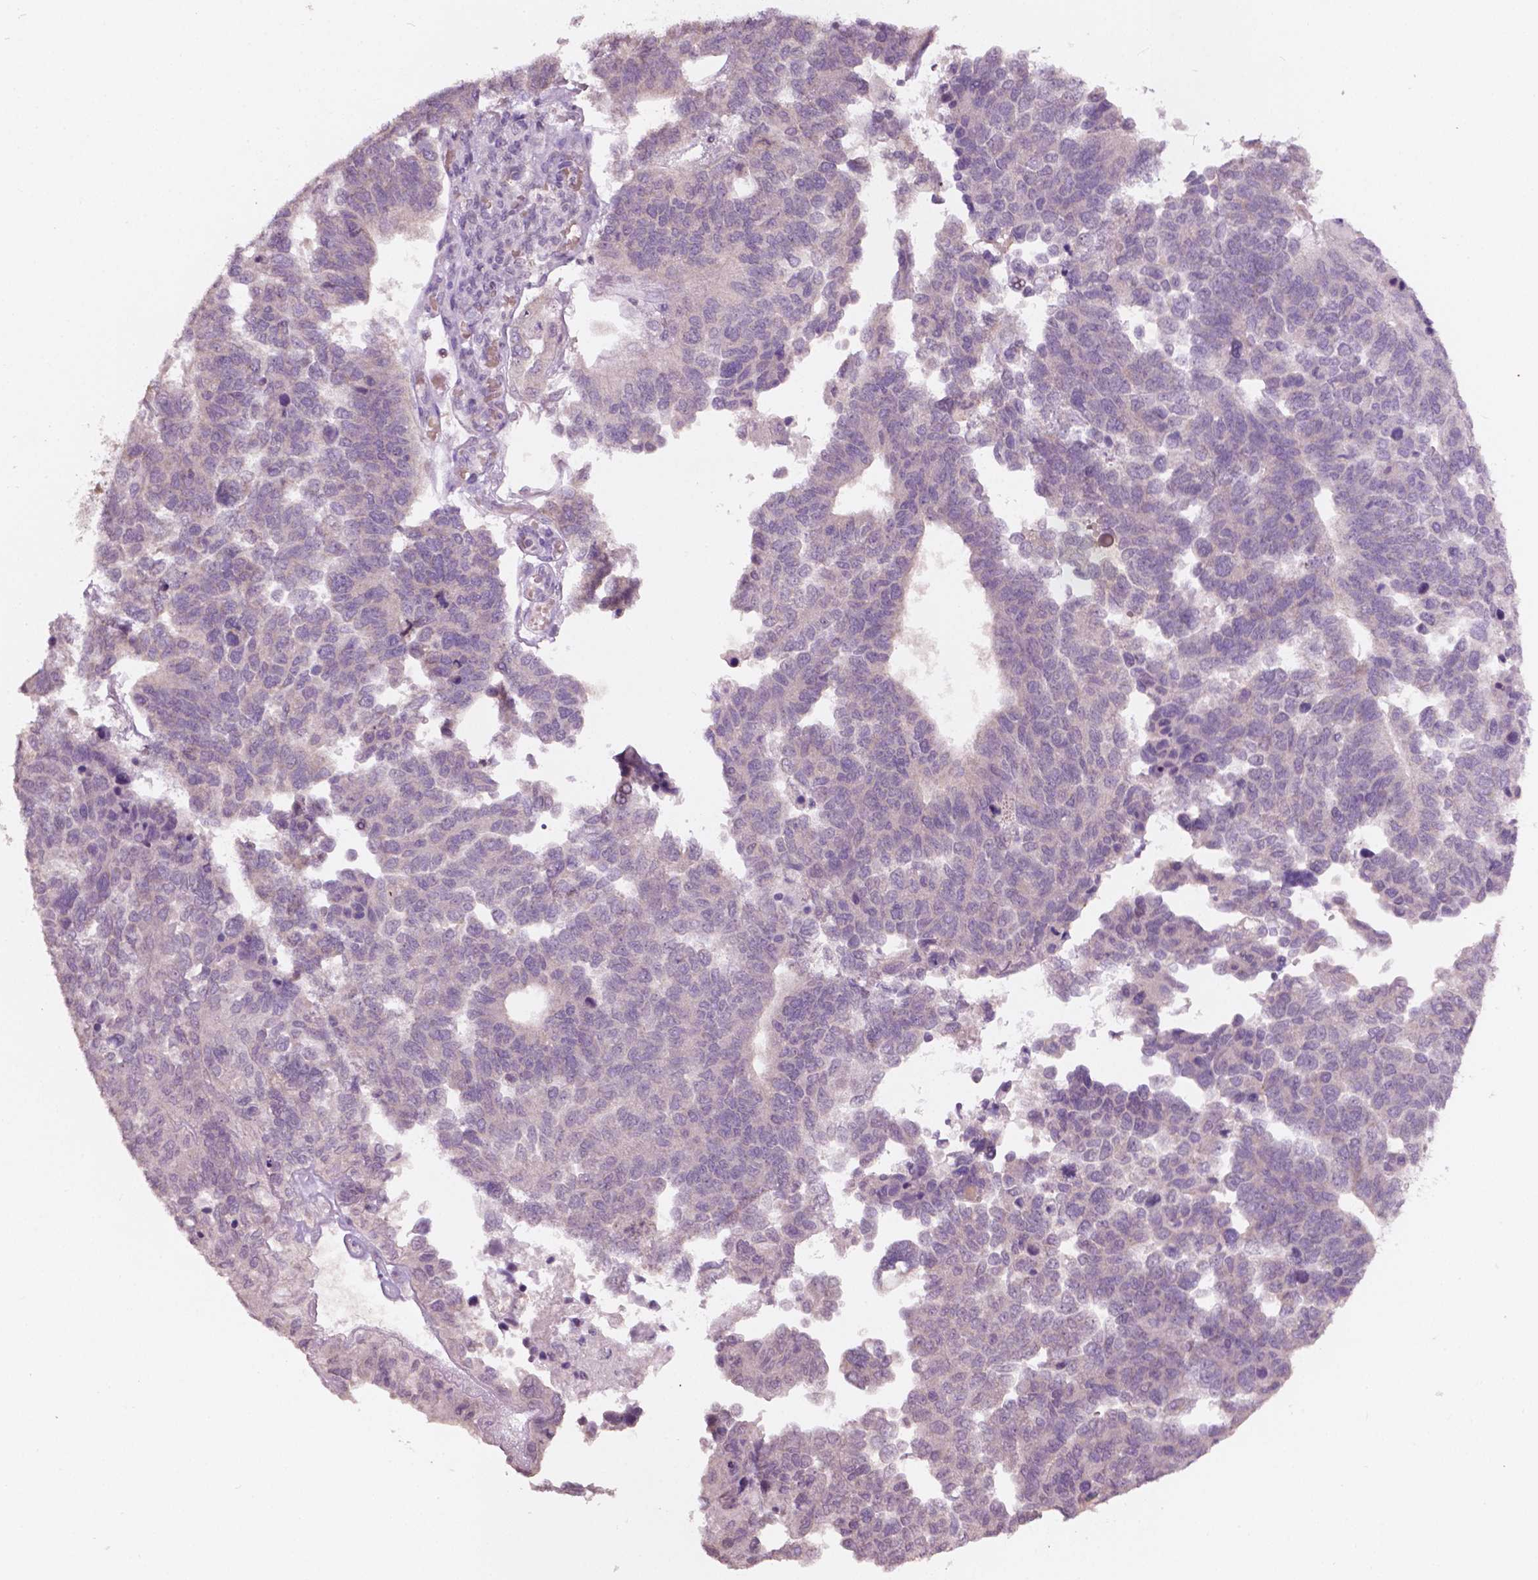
{"staining": {"intensity": "weak", "quantity": "25%-75%", "location": "cytoplasmic/membranous"}, "tissue": "ovarian cancer", "cell_type": "Tumor cells", "image_type": "cancer", "snomed": [{"axis": "morphology", "description": "Cystadenocarcinoma, serous, NOS"}, {"axis": "topography", "description": "Ovary"}], "caption": "Tumor cells demonstrate weak cytoplasmic/membranous expression in about 25%-75% of cells in ovarian serous cystadenocarcinoma.", "gene": "NOS1AP", "patient": {"sex": "female", "age": 64}}